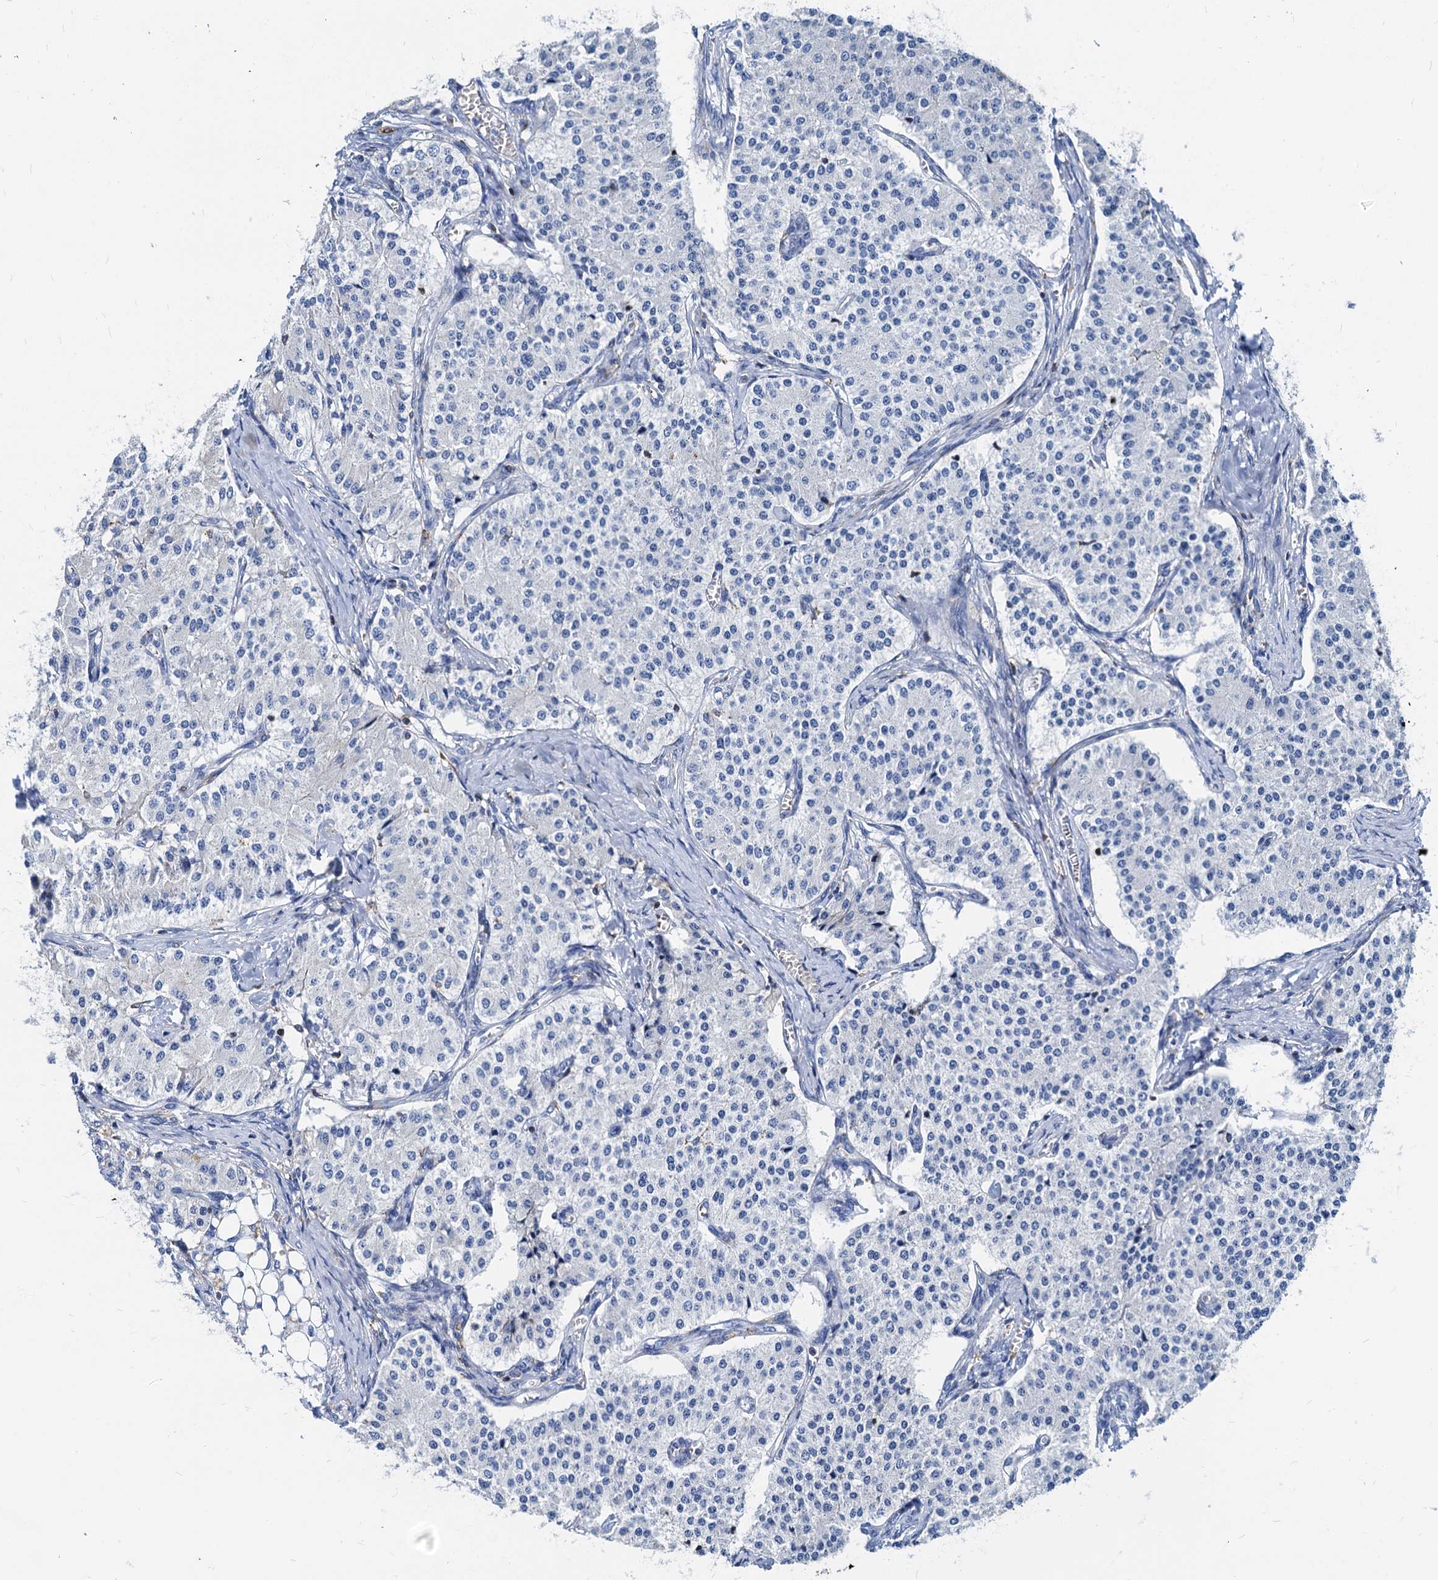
{"staining": {"intensity": "negative", "quantity": "none", "location": "none"}, "tissue": "carcinoid", "cell_type": "Tumor cells", "image_type": "cancer", "snomed": [{"axis": "morphology", "description": "Carcinoid, malignant, NOS"}, {"axis": "topography", "description": "Colon"}], "caption": "Immunohistochemistry (IHC) histopathology image of carcinoid stained for a protein (brown), which reveals no staining in tumor cells. The staining is performed using DAB brown chromogen with nuclei counter-stained in using hematoxylin.", "gene": "LCP2", "patient": {"sex": "female", "age": 52}}